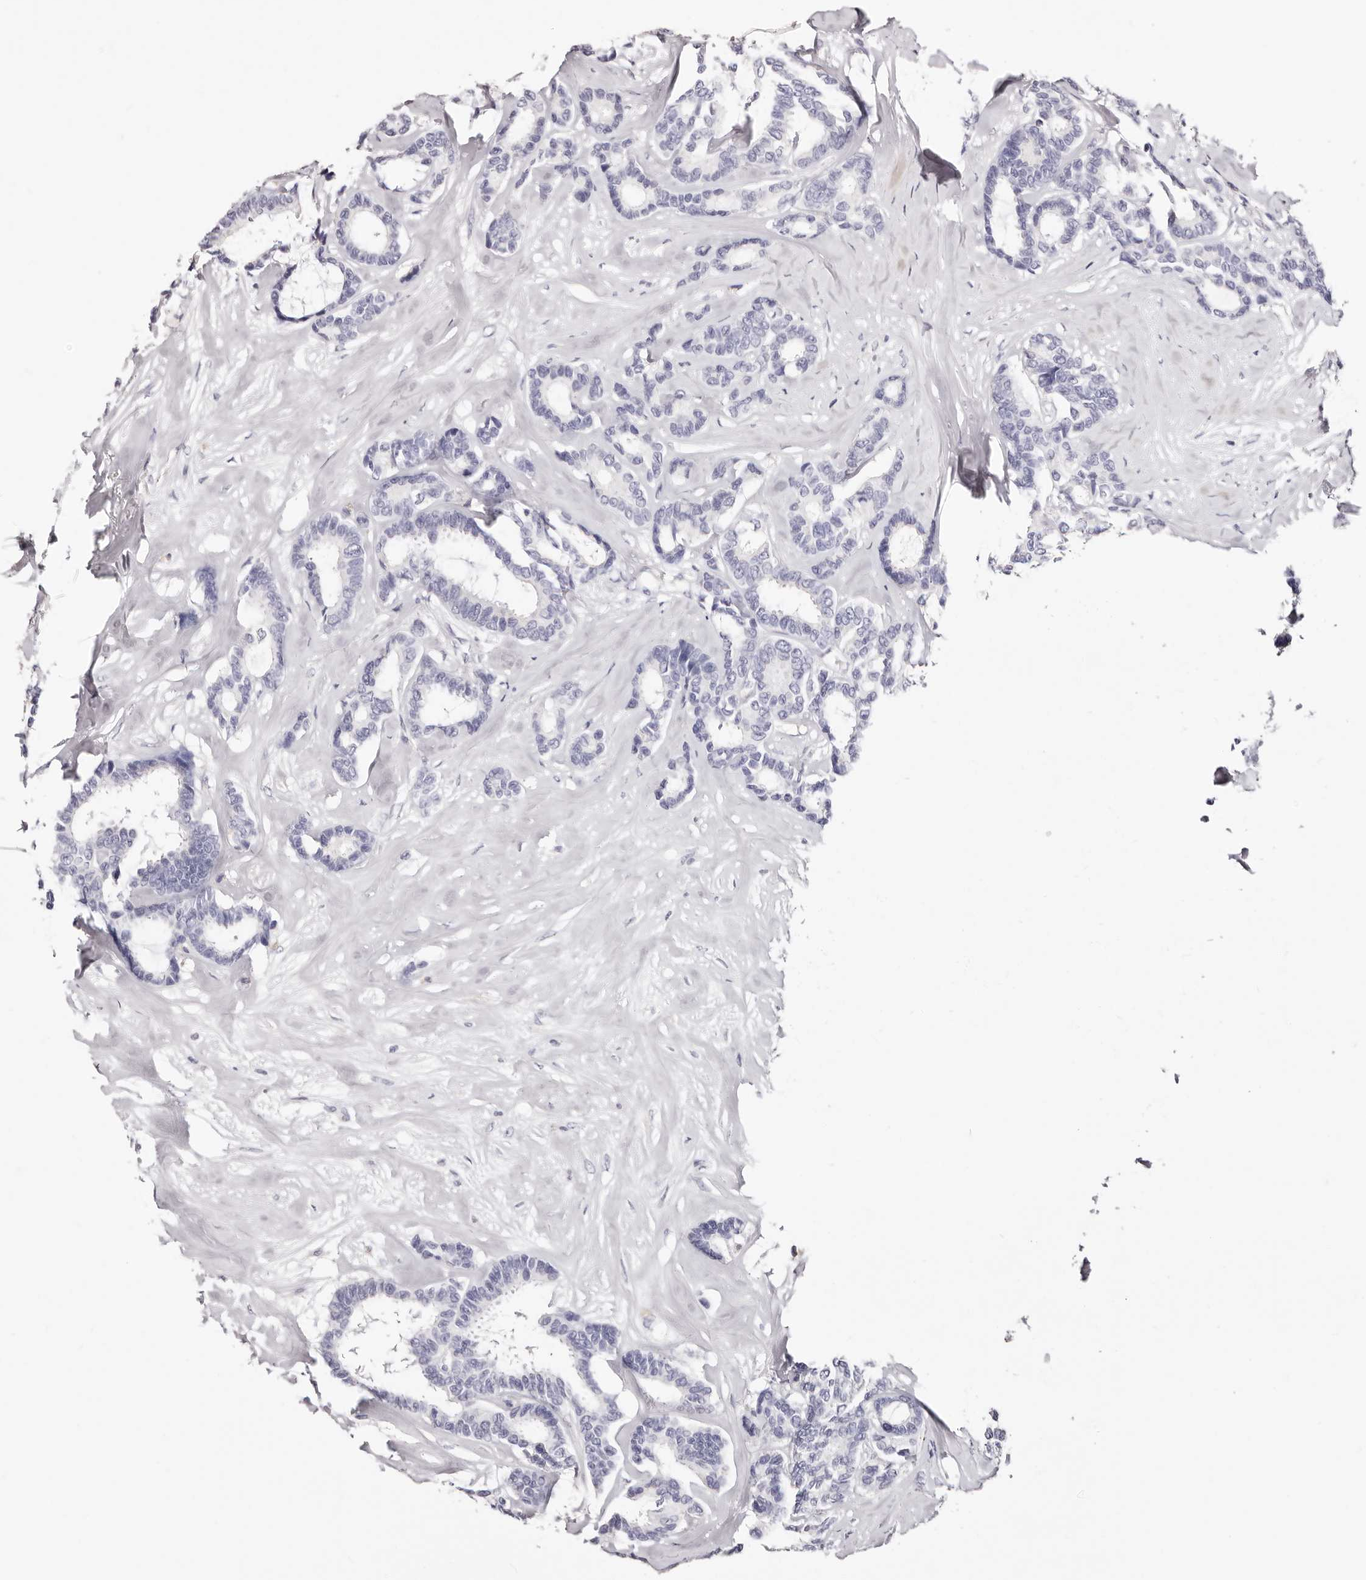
{"staining": {"intensity": "negative", "quantity": "none", "location": "none"}, "tissue": "breast cancer", "cell_type": "Tumor cells", "image_type": "cancer", "snomed": [{"axis": "morphology", "description": "Duct carcinoma"}, {"axis": "topography", "description": "Breast"}], "caption": "Immunohistochemical staining of human breast cancer (infiltrating ductal carcinoma) reveals no significant expression in tumor cells.", "gene": "PF4", "patient": {"sex": "female", "age": 87}}